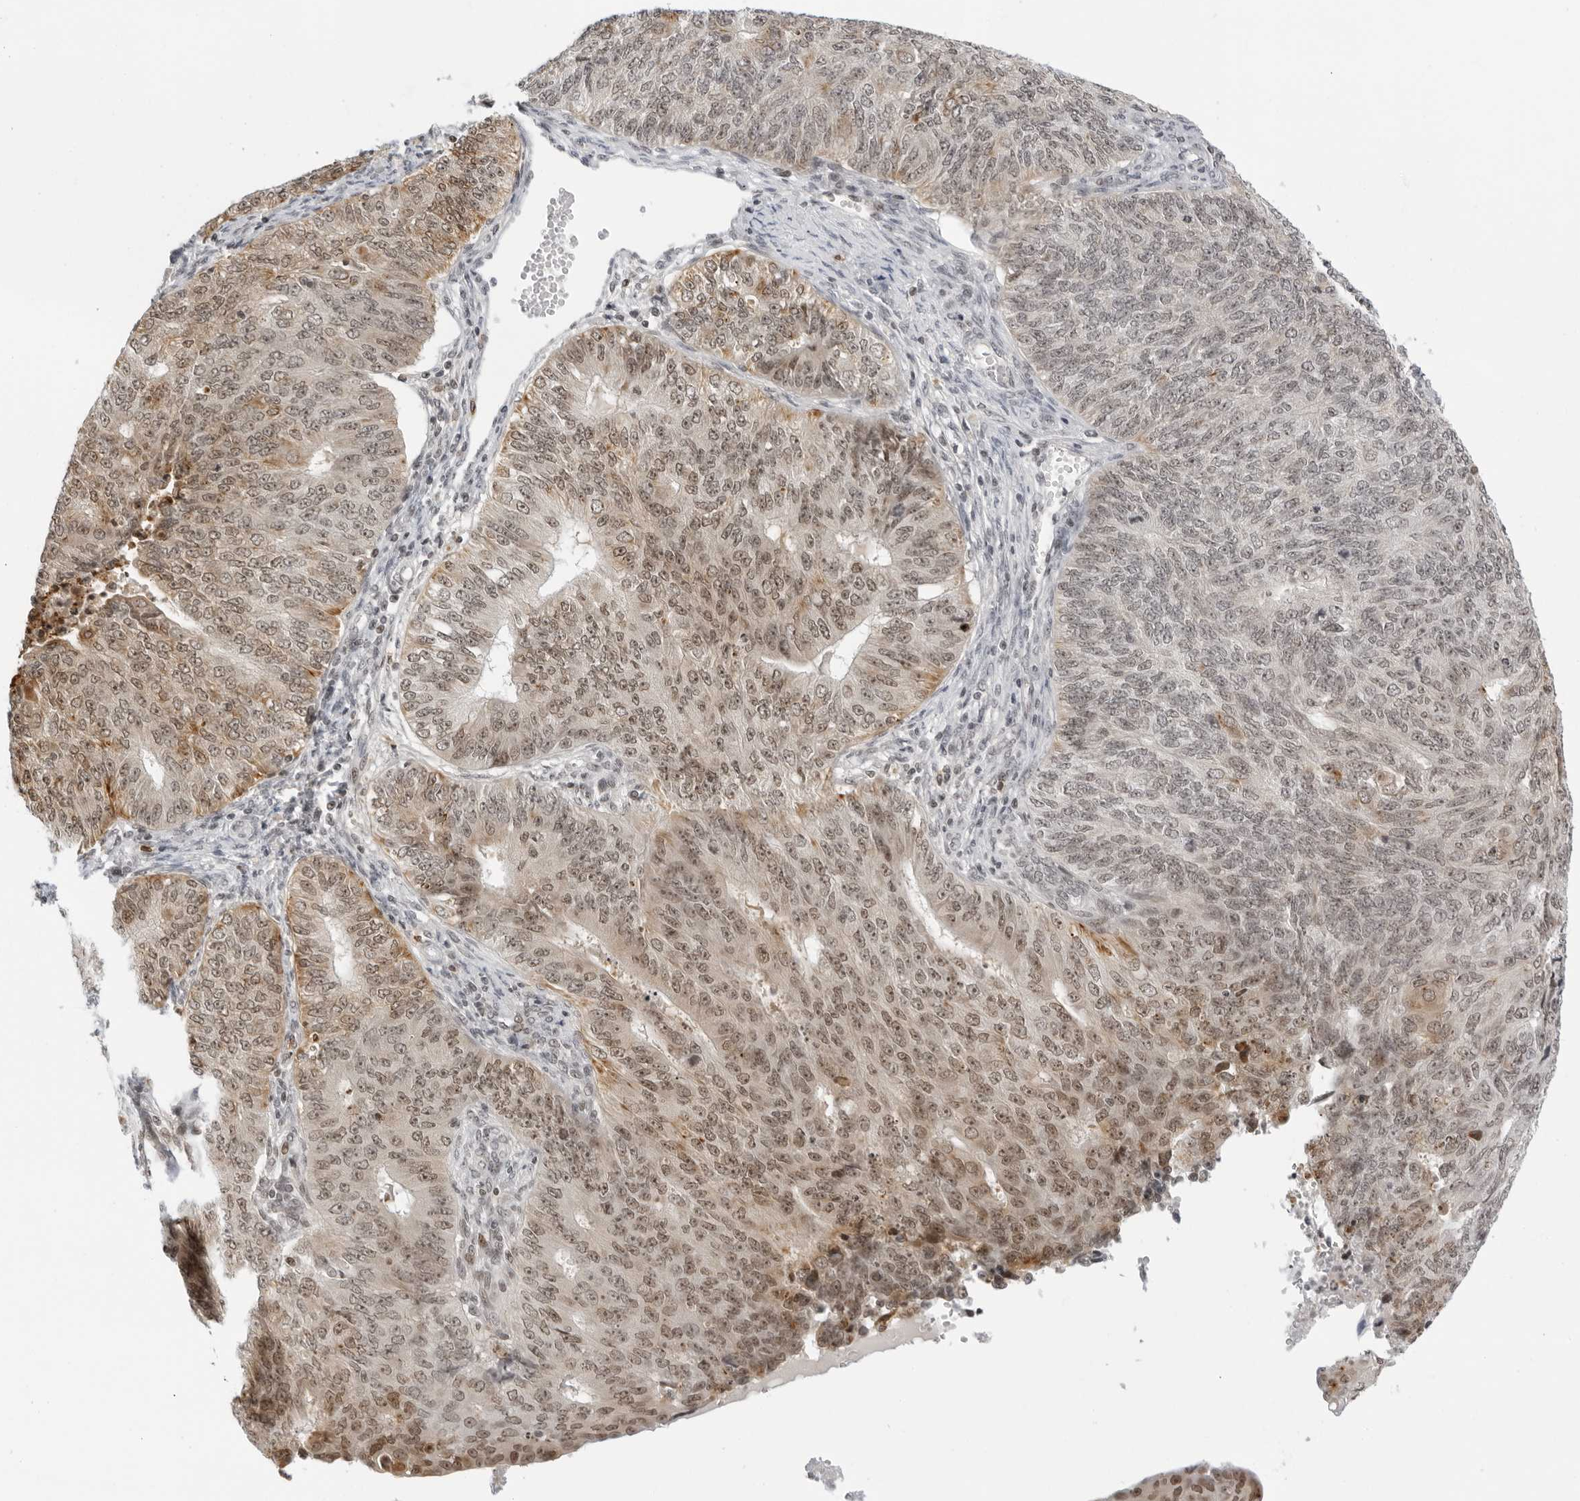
{"staining": {"intensity": "moderate", "quantity": ">75%", "location": "cytoplasmic/membranous,nuclear"}, "tissue": "endometrial cancer", "cell_type": "Tumor cells", "image_type": "cancer", "snomed": [{"axis": "morphology", "description": "Adenocarcinoma, NOS"}, {"axis": "topography", "description": "Endometrium"}], "caption": "An IHC histopathology image of neoplastic tissue is shown. Protein staining in brown labels moderate cytoplasmic/membranous and nuclear positivity in endometrial cancer (adenocarcinoma) within tumor cells.", "gene": "MSH6", "patient": {"sex": "female", "age": 32}}